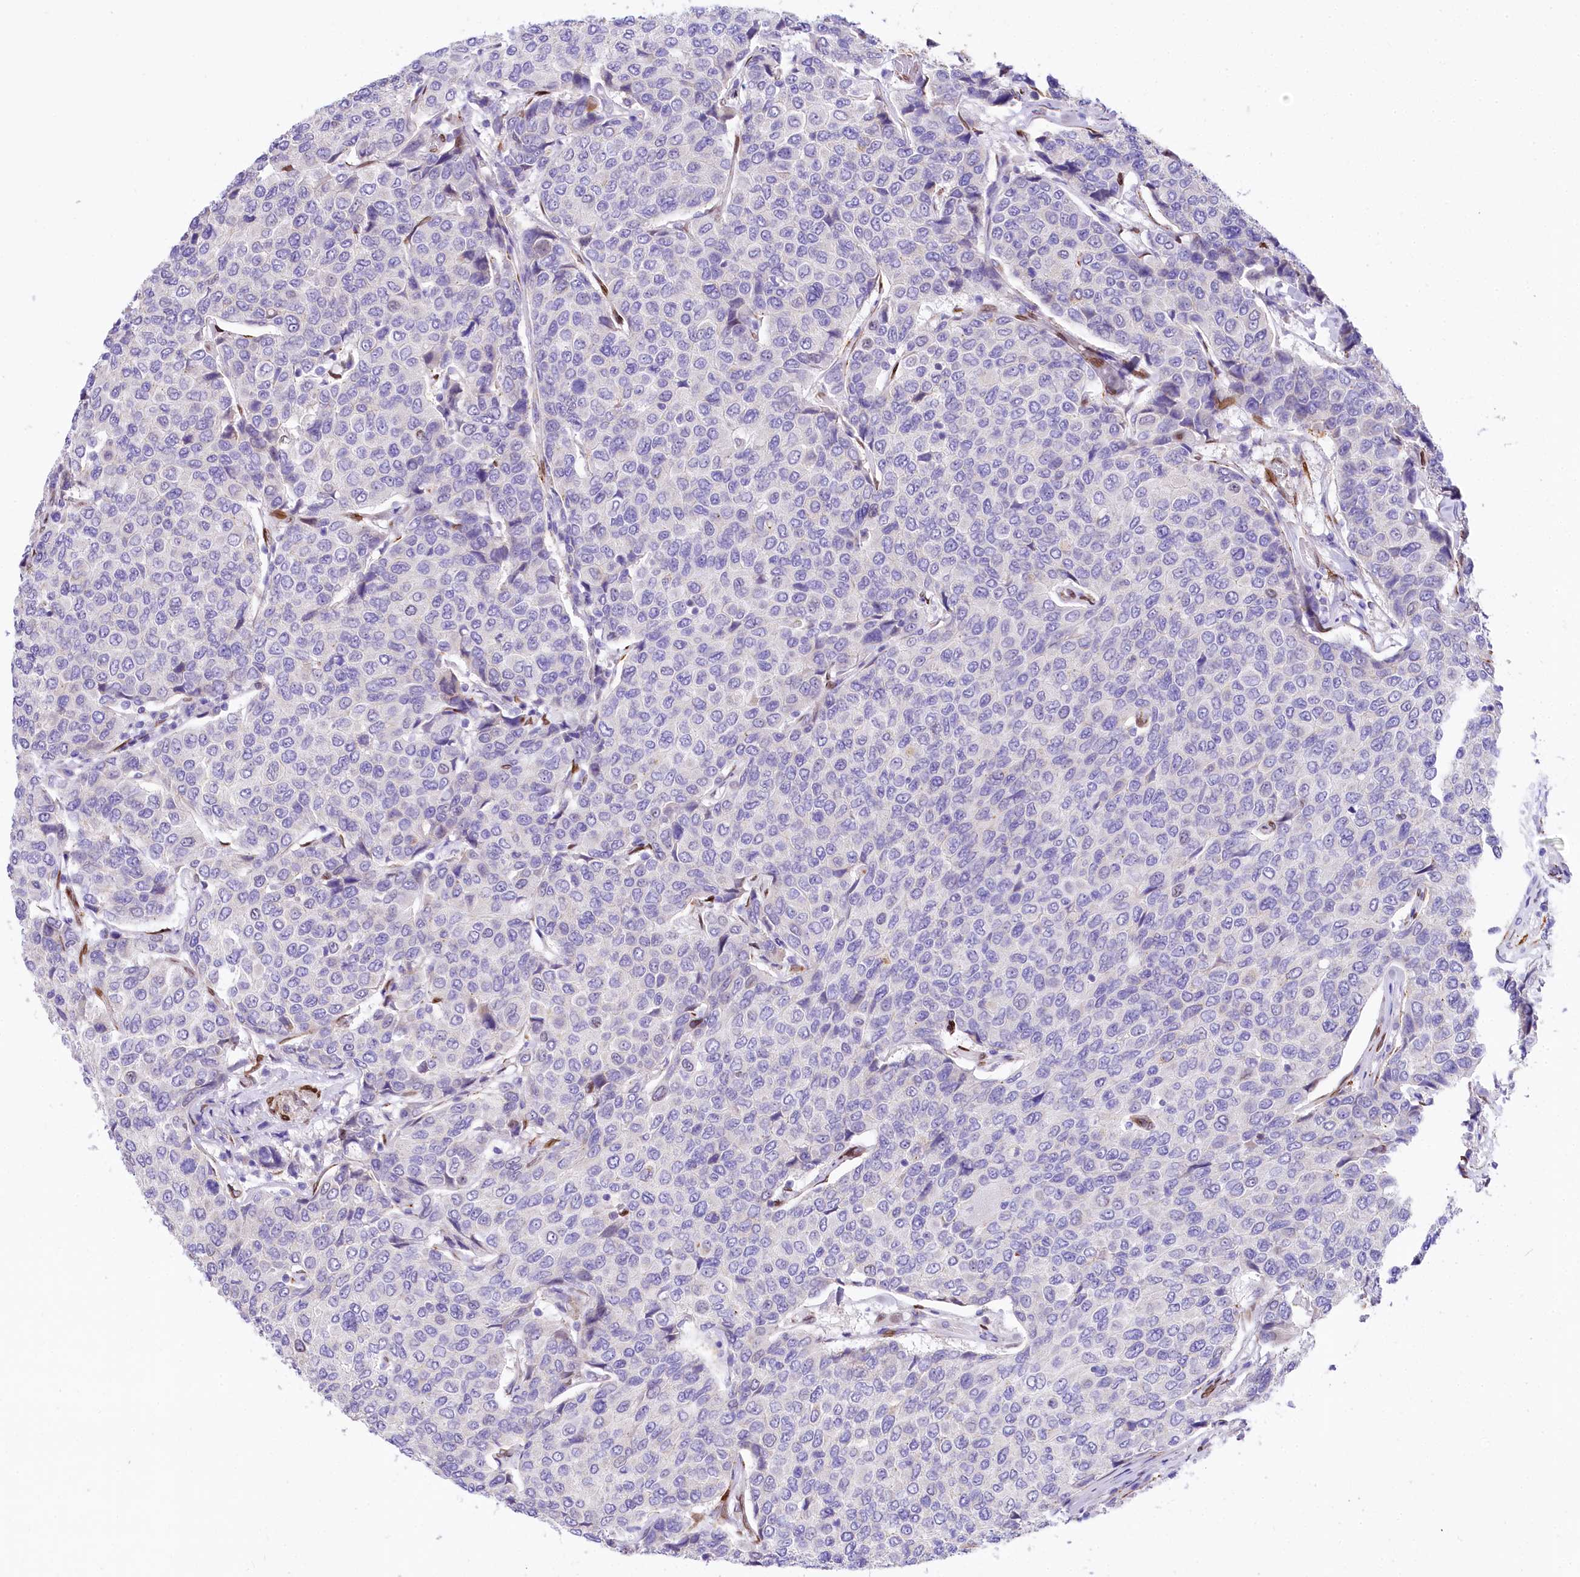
{"staining": {"intensity": "negative", "quantity": "none", "location": "none"}, "tissue": "breast cancer", "cell_type": "Tumor cells", "image_type": "cancer", "snomed": [{"axis": "morphology", "description": "Duct carcinoma"}, {"axis": "topography", "description": "Breast"}], "caption": "IHC histopathology image of neoplastic tissue: human intraductal carcinoma (breast) stained with DAB (3,3'-diaminobenzidine) reveals no significant protein staining in tumor cells. (DAB (3,3'-diaminobenzidine) immunohistochemistry with hematoxylin counter stain).", "gene": "PPIP5K2", "patient": {"sex": "female", "age": 55}}